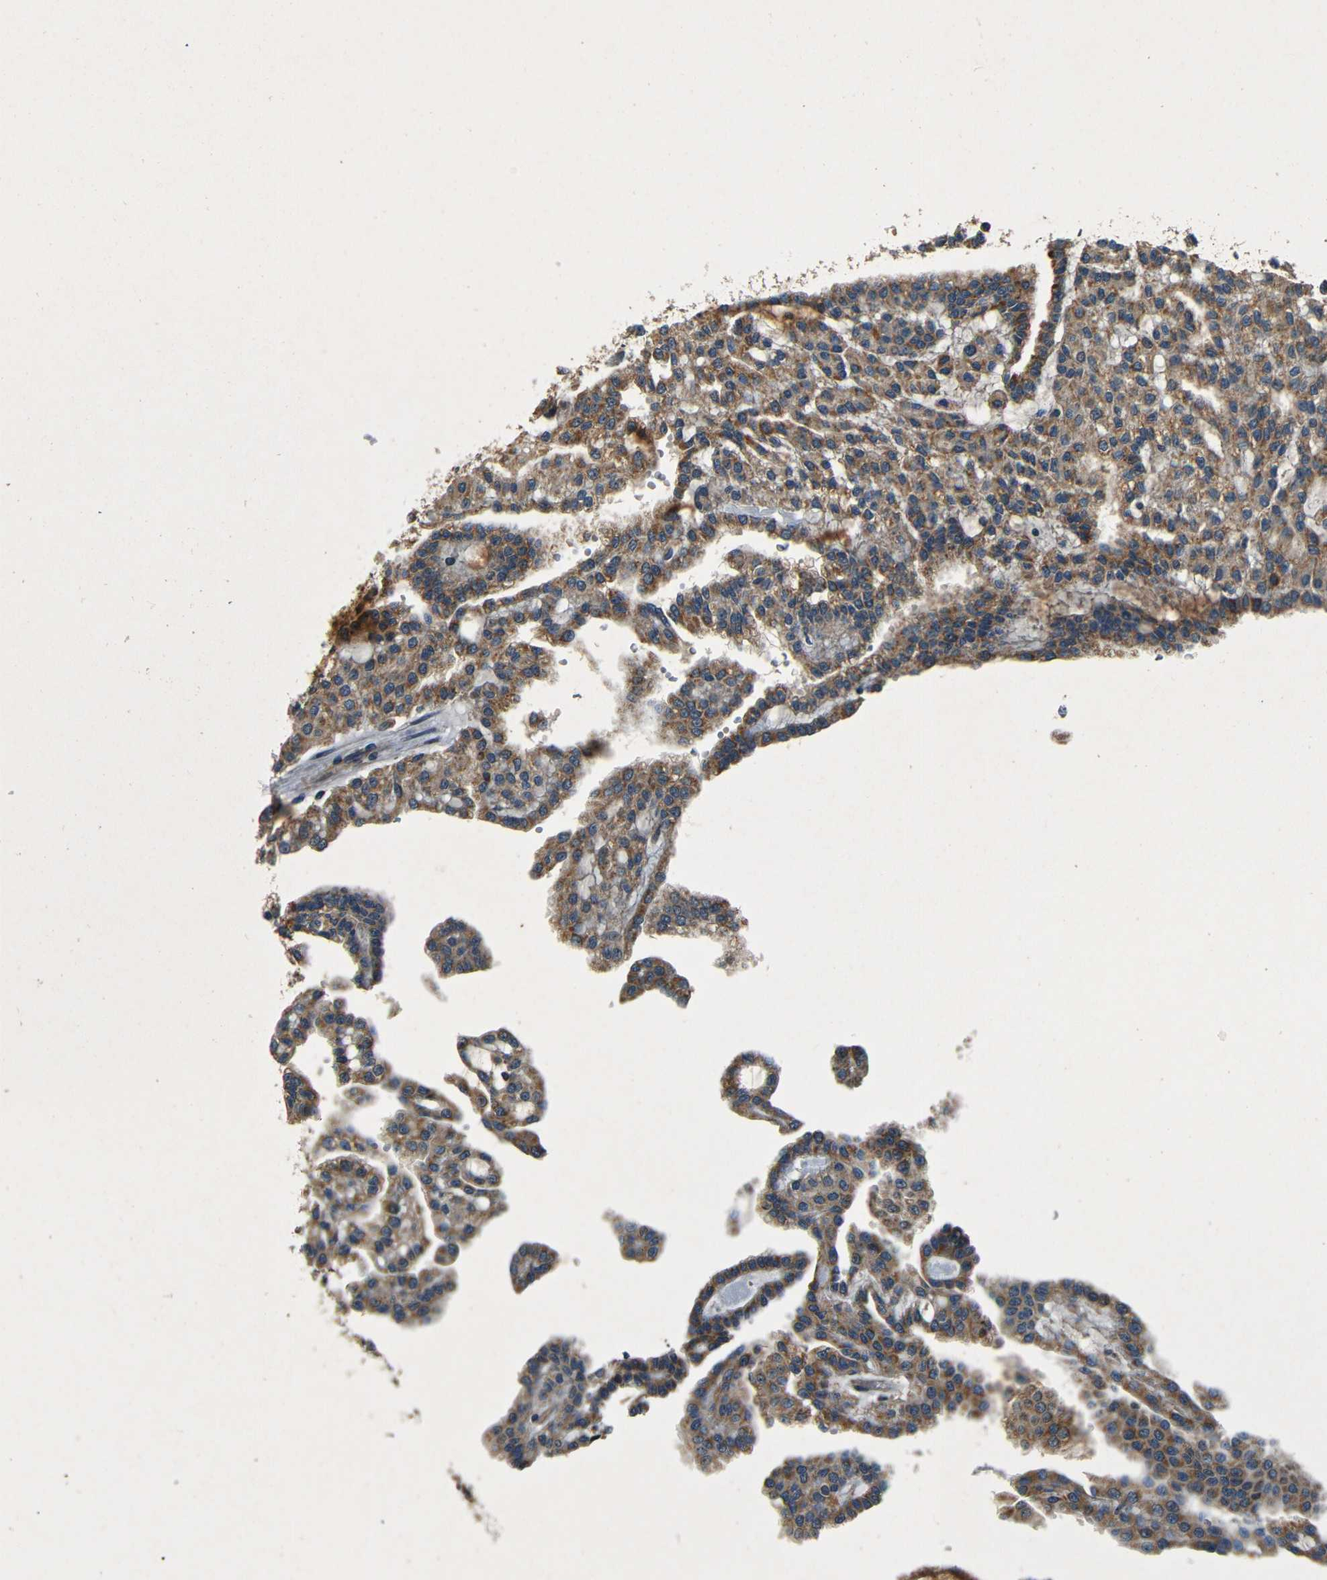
{"staining": {"intensity": "moderate", "quantity": "25%-75%", "location": "cytoplasmic/membranous"}, "tissue": "renal cancer", "cell_type": "Tumor cells", "image_type": "cancer", "snomed": [{"axis": "morphology", "description": "Adenocarcinoma, NOS"}, {"axis": "topography", "description": "Kidney"}], "caption": "Moderate cytoplasmic/membranous expression is identified in about 25%-75% of tumor cells in renal adenocarcinoma.", "gene": "MTX1", "patient": {"sex": "male", "age": 63}}